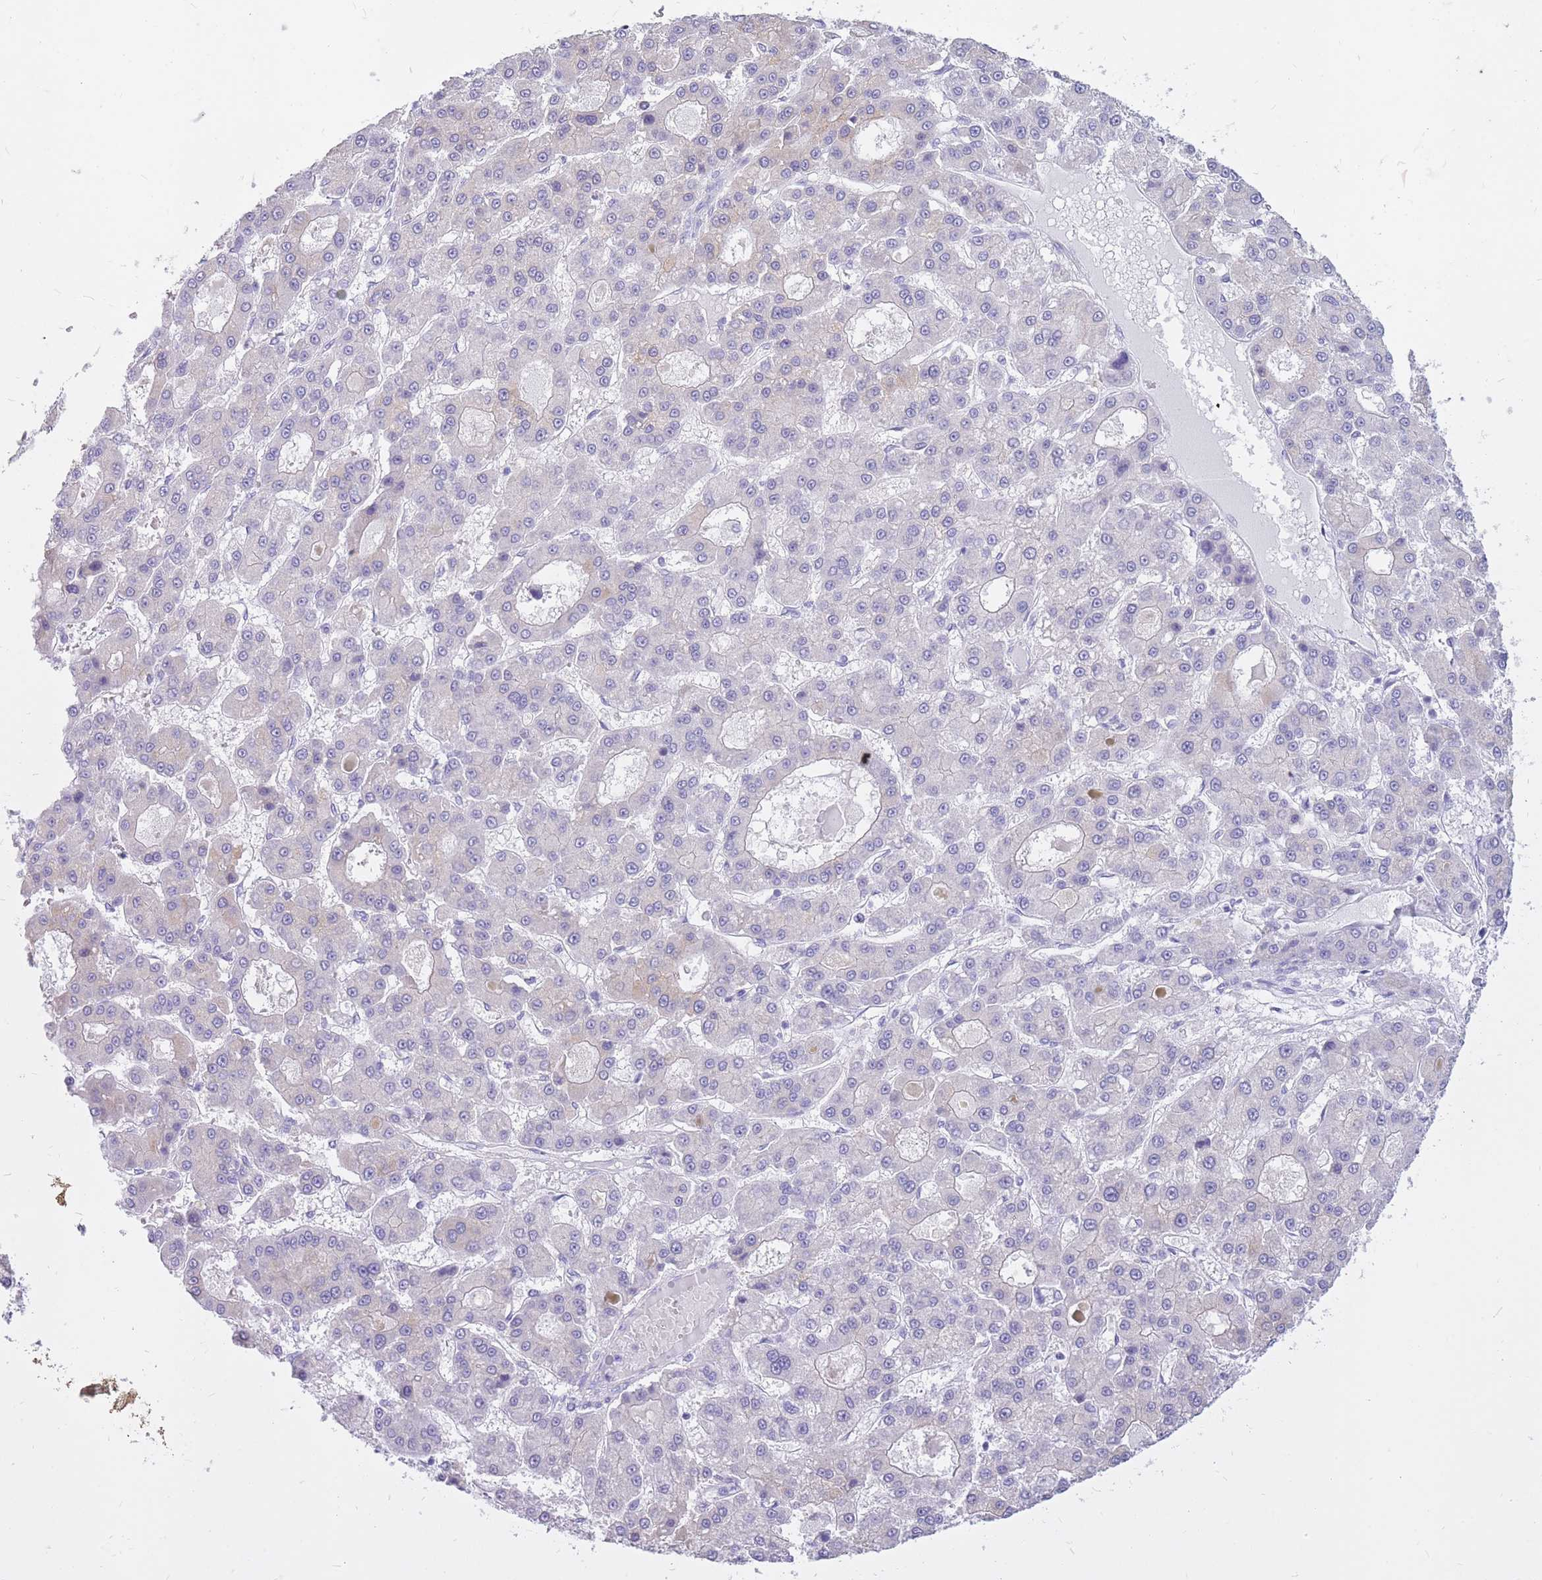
{"staining": {"intensity": "negative", "quantity": "none", "location": "none"}, "tissue": "liver cancer", "cell_type": "Tumor cells", "image_type": "cancer", "snomed": [{"axis": "morphology", "description": "Carcinoma, Hepatocellular, NOS"}, {"axis": "topography", "description": "Liver"}], "caption": "There is no significant staining in tumor cells of liver hepatocellular carcinoma. (Stains: DAB (3,3'-diaminobenzidine) immunohistochemistry with hematoxylin counter stain, Microscopy: brightfield microscopy at high magnification).", "gene": "CYP21A2", "patient": {"sex": "male", "age": 70}}